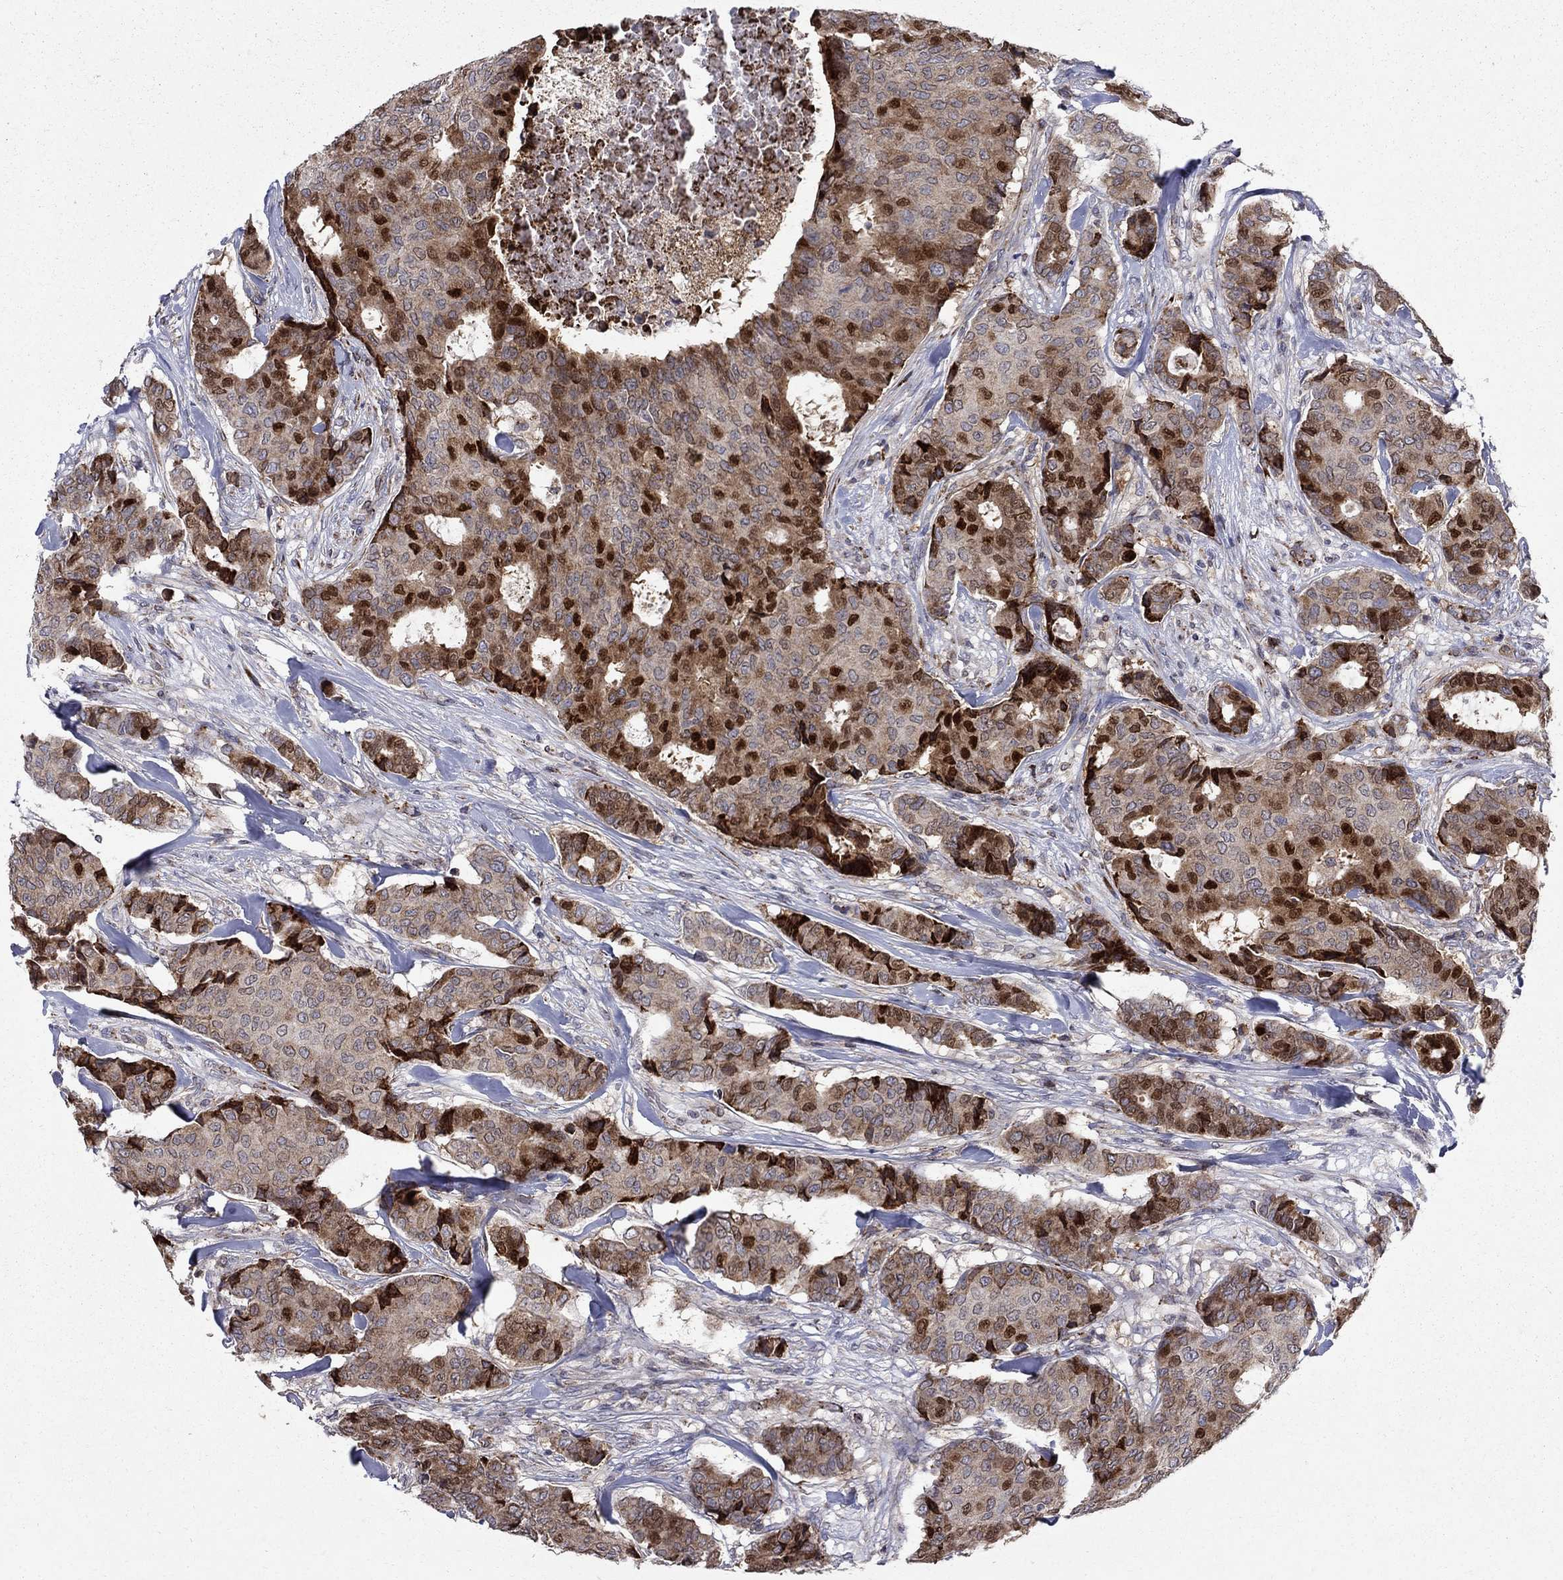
{"staining": {"intensity": "strong", "quantity": "25%-75%", "location": "cytoplasmic/membranous,nuclear"}, "tissue": "breast cancer", "cell_type": "Tumor cells", "image_type": "cancer", "snomed": [{"axis": "morphology", "description": "Duct carcinoma"}, {"axis": "topography", "description": "Breast"}], "caption": "Strong cytoplasmic/membranous and nuclear positivity is present in about 25%-75% of tumor cells in breast infiltrating ductal carcinoma.", "gene": "CAB39L", "patient": {"sex": "female", "age": 75}}